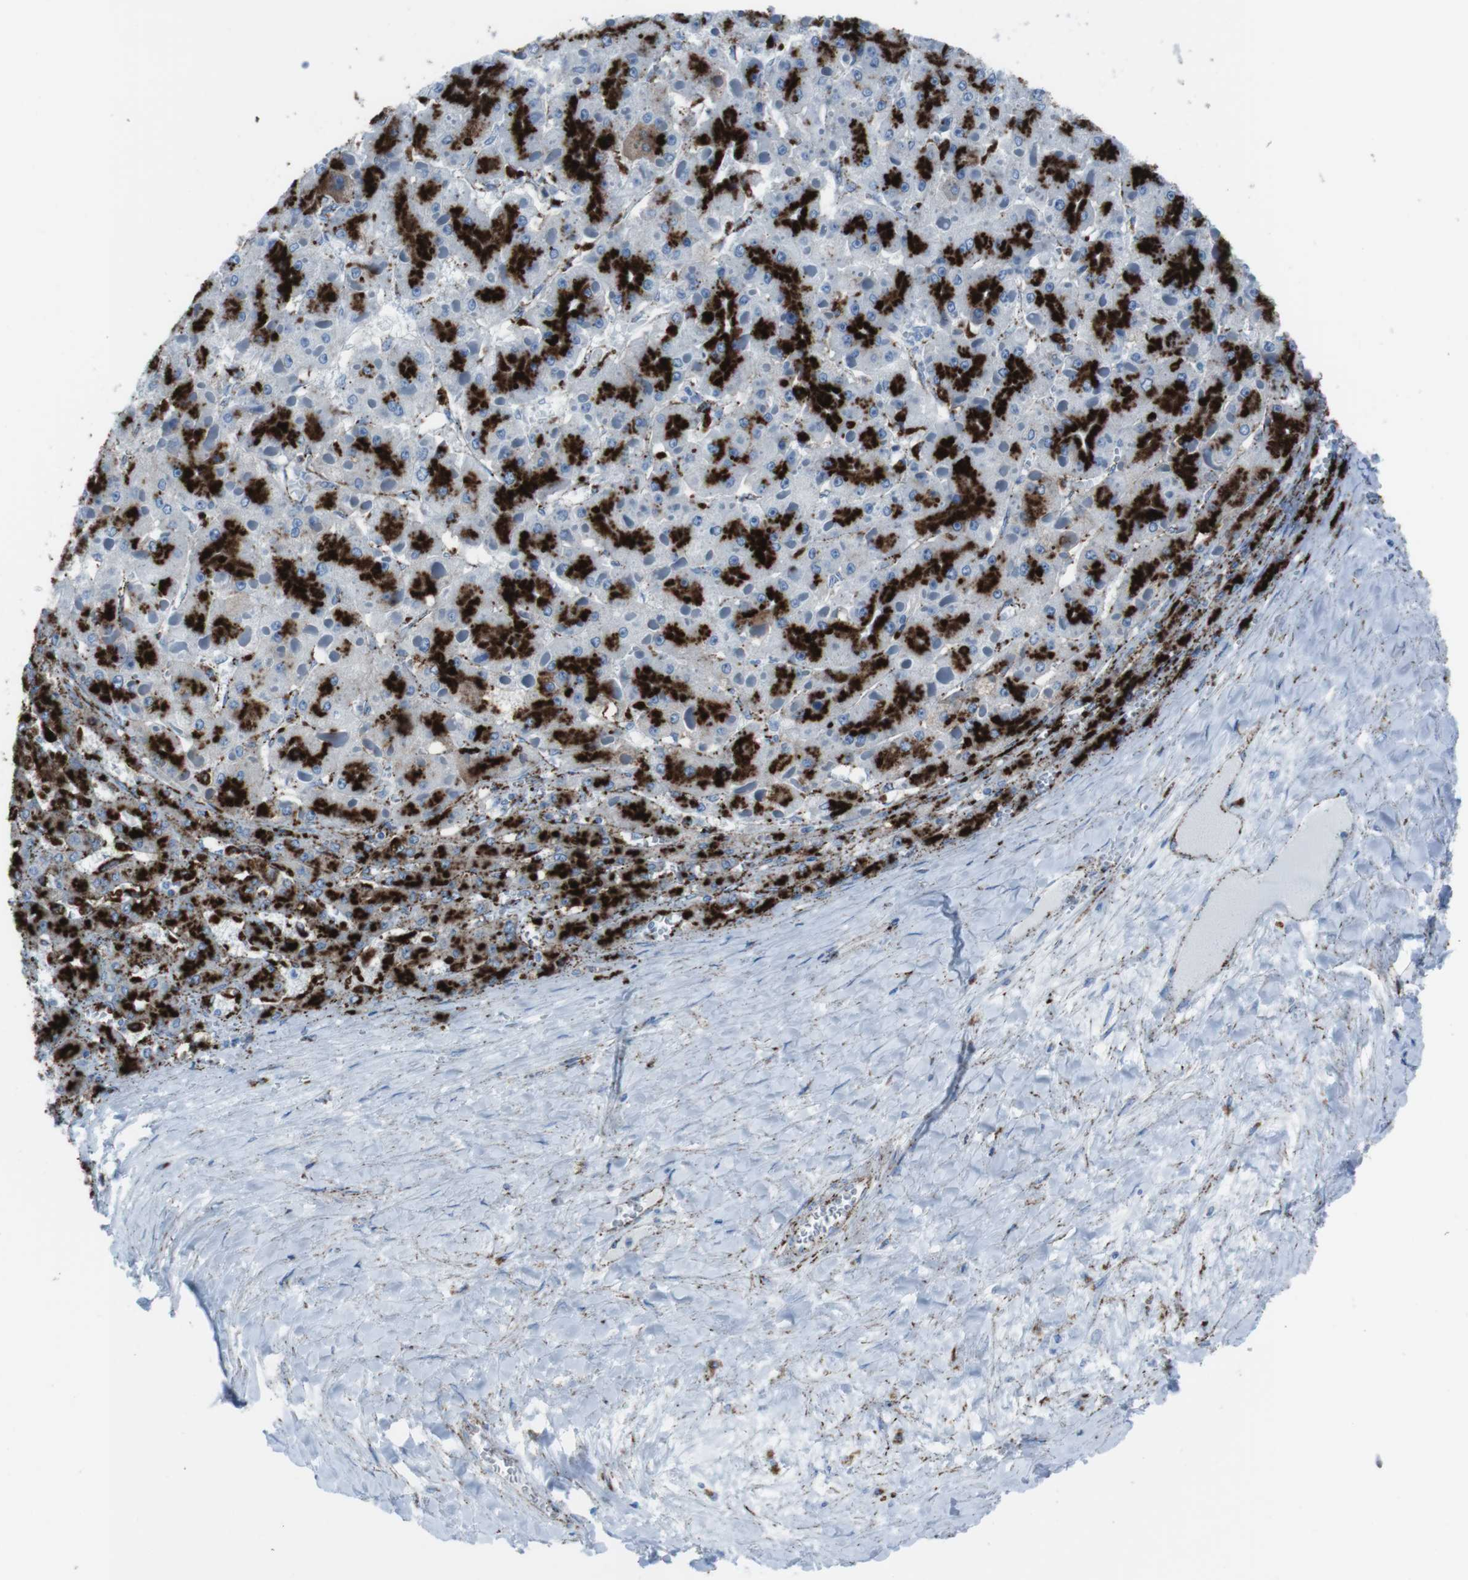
{"staining": {"intensity": "strong", "quantity": ">75%", "location": "cytoplasmic/membranous"}, "tissue": "liver cancer", "cell_type": "Tumor cells", "image_type": "cancer", "snomed": [{"axis": "morphology", "description": "Carcinoma, Hepatocellular, NOS"}, {"axis": "topography", "description": "Liver"}], "caption": "Immunohistochemistry (IHC) of human hepatocellular carcinoma (liver) exhibits high levels of strong cytoplasmic/membranous positivity in about >75% of tumor cells.", "gene": "SCARB2", "patient": {"sex": "female", "age": 73}}